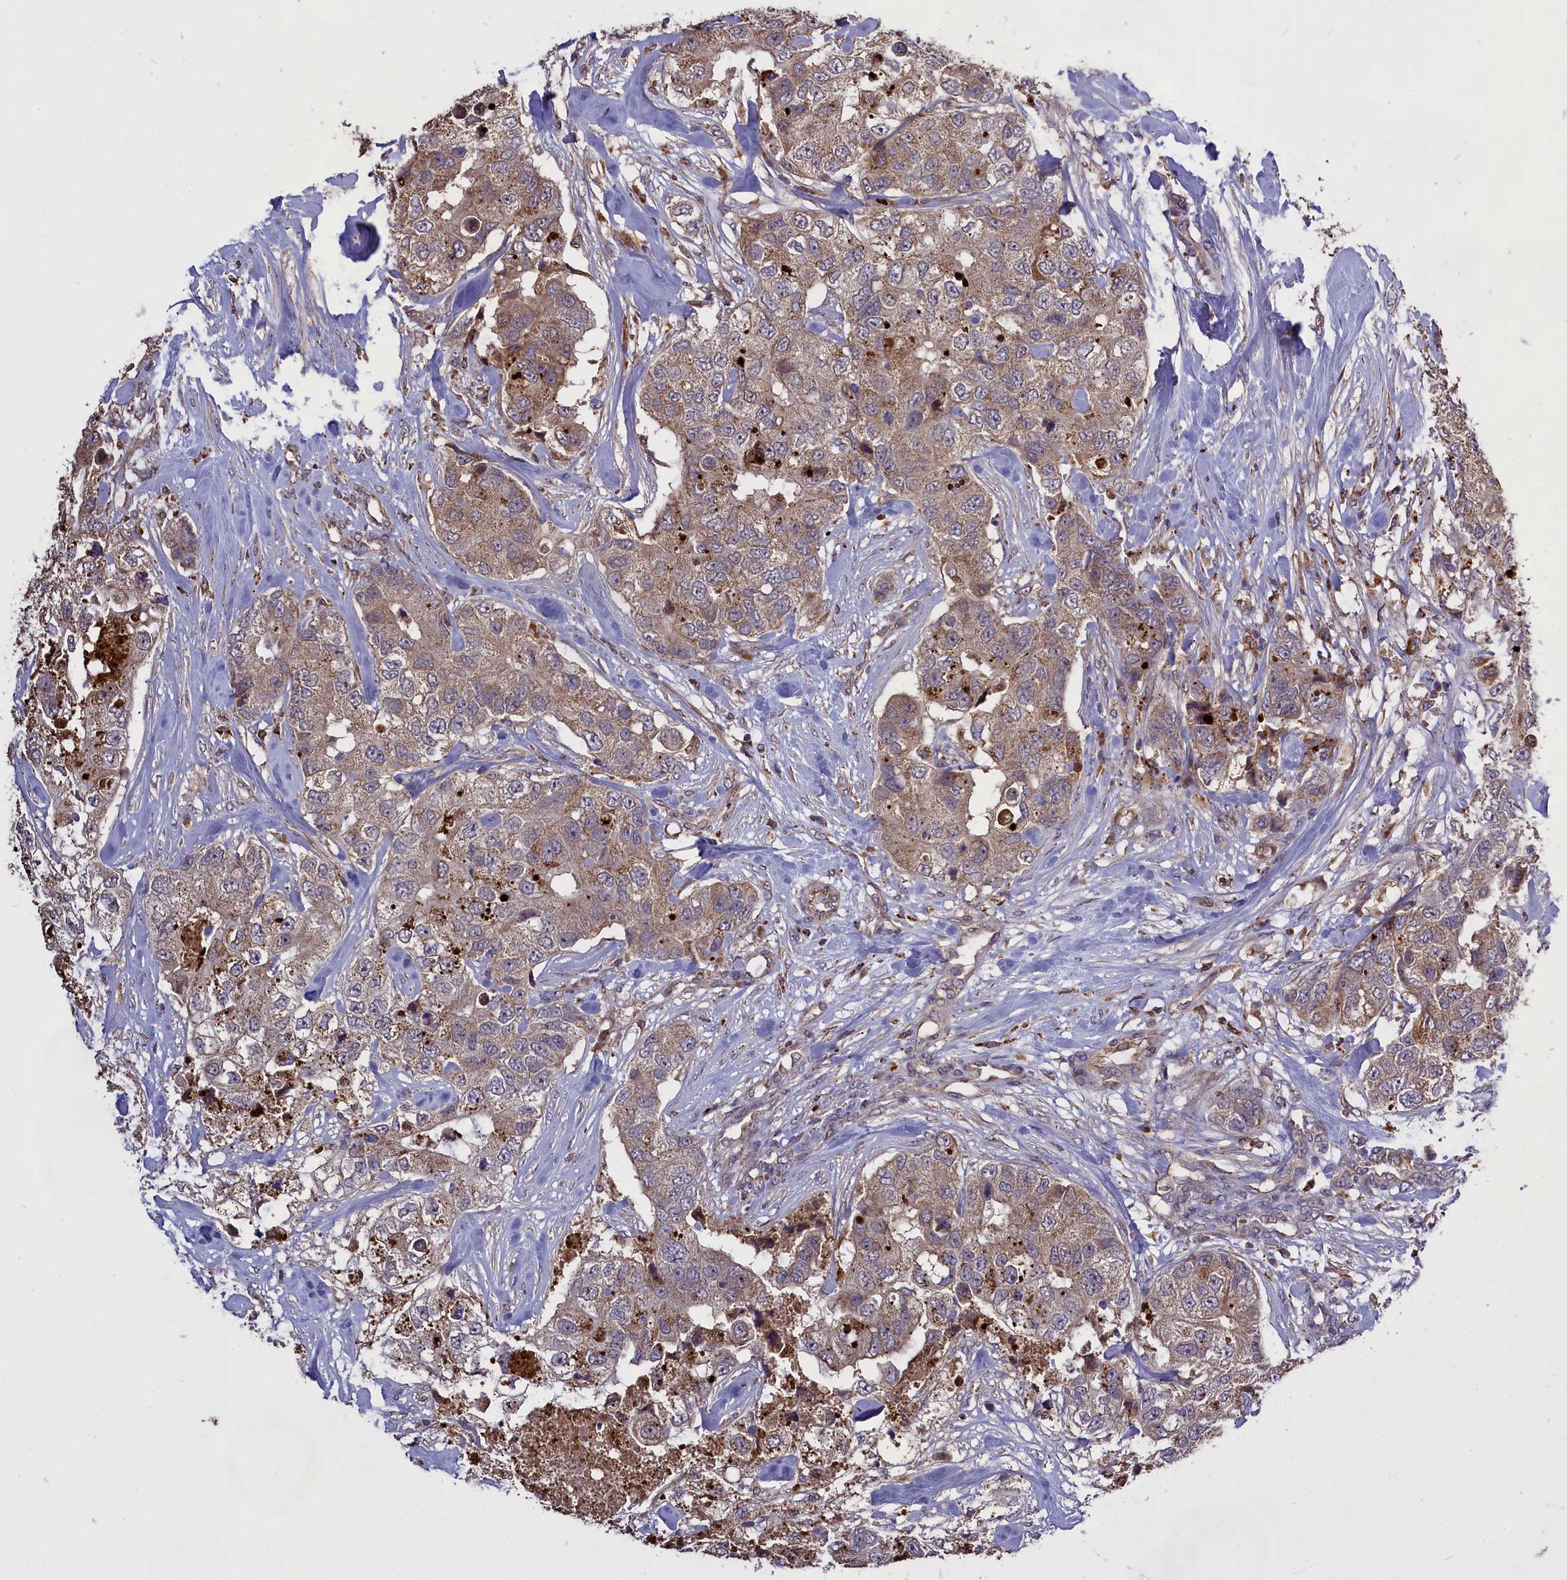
{"staining": {"intensity": "weak", "quantity": "25%-75%", "location": "cytoplasmic/membranous"}, "tissue": "breast cancer", "cell_type": "Tumor cells", "image_type": "cancer", "snomed": [{"axis": "morphology", "description": "Duct carcinoma"}, {"axis": "topography", "description": "Breast"}], "caption": "A high-resolution photomicrograph shows immunohistochemistry (IHC) staining of intraductal carcinoma (breast), which demonstrates weak cytoplasmic/membranous expression in about 25%-75% of tumor cells.", "gene": "CLRN2", "patient": {"sex": "female", "age": 62}}